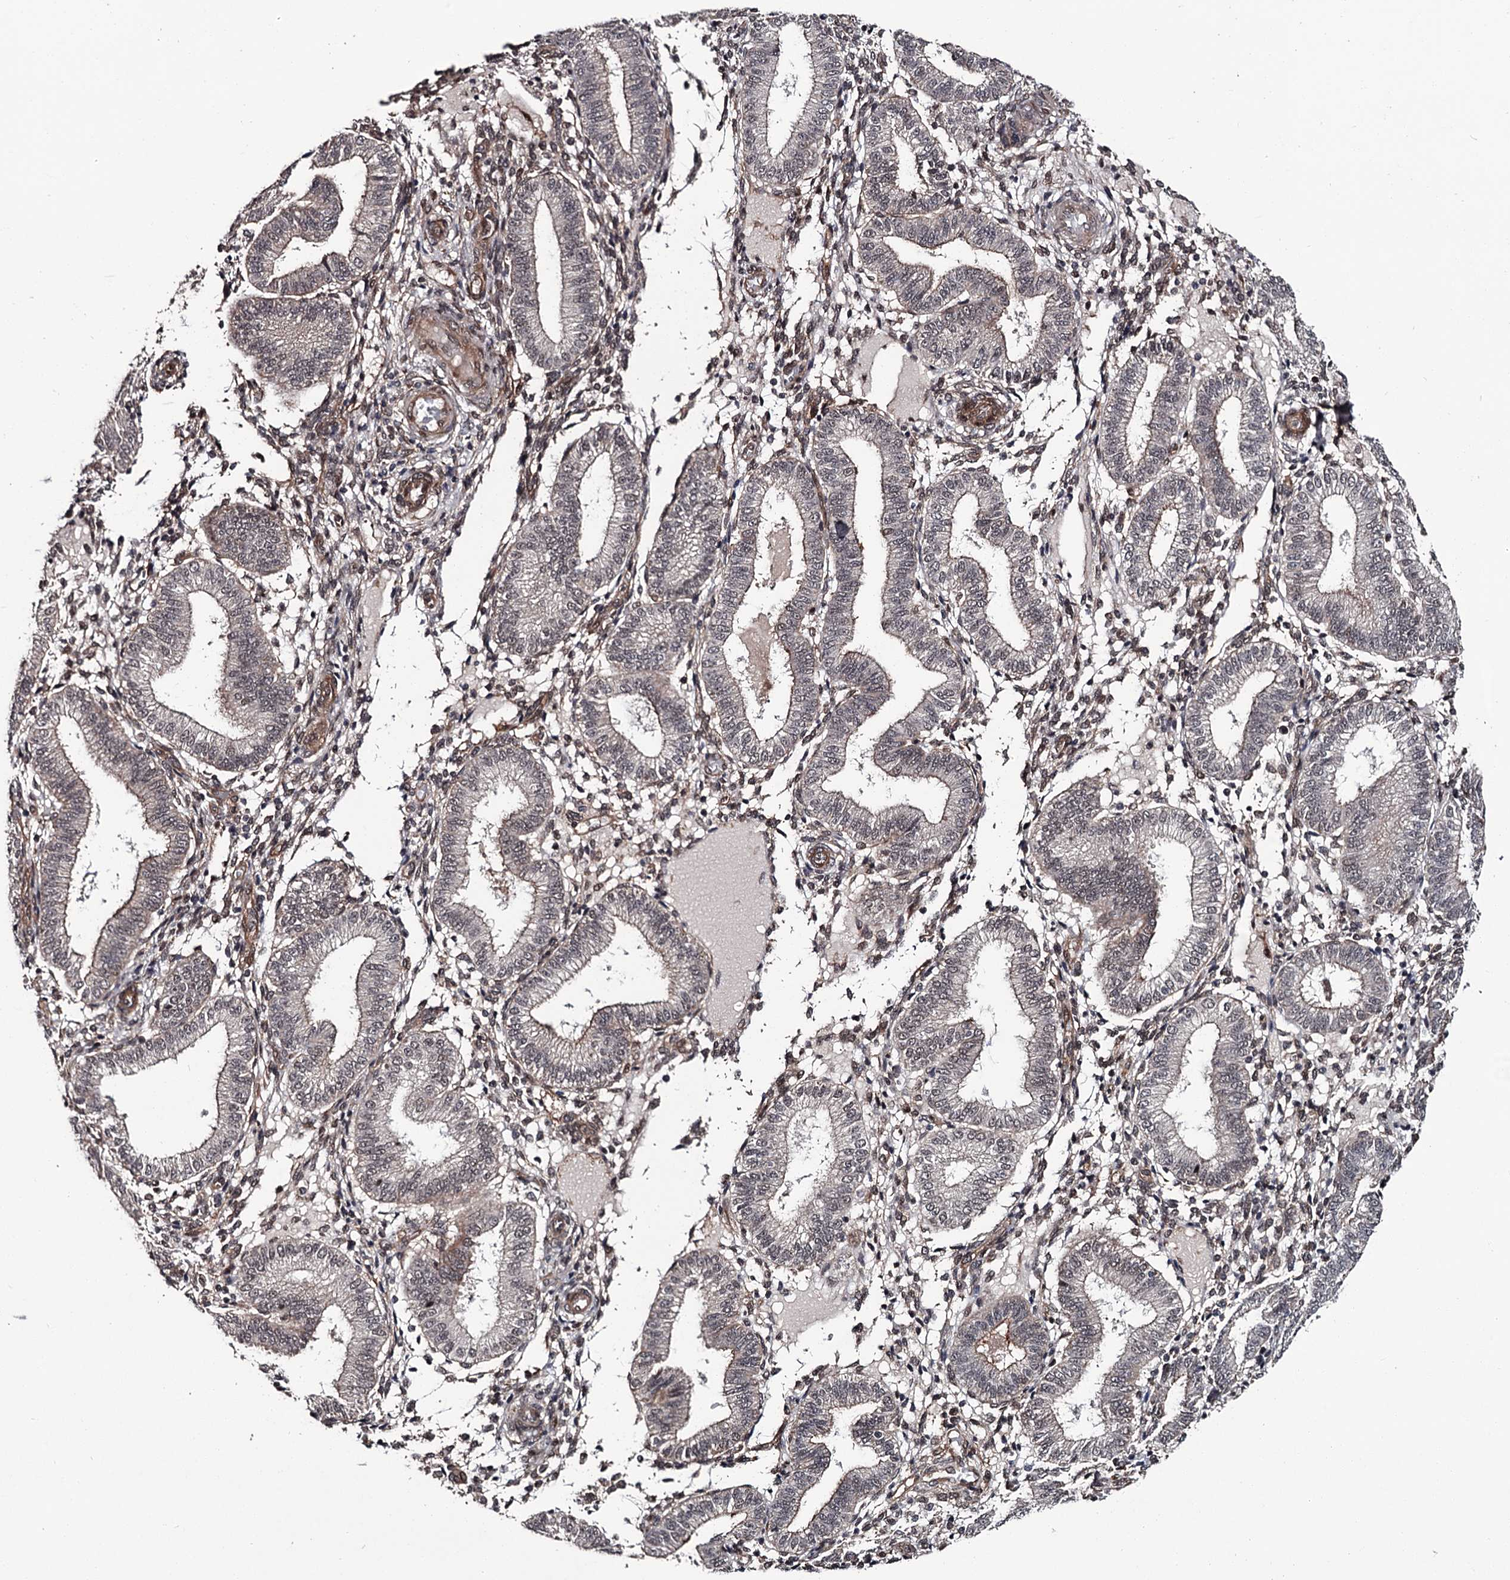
{"staining": {"intensity": "negative", "quantity": "none", "location": "none"}, "tissue": "endometrium", "cell_type": "Cells in endometrial stroma", "image_type": "normal", "snomed": [{"axis": "morphology", "description": "Normal tissue, NOS"}, {"axis": "topography", "description": "Endometrium"}], "caption": "IHC of normal human endometrium exhibits no positivity in cells in endometrial stroma.", "gene": "CDC42EP2", "patient": {"sex": "female", "age": 39}}